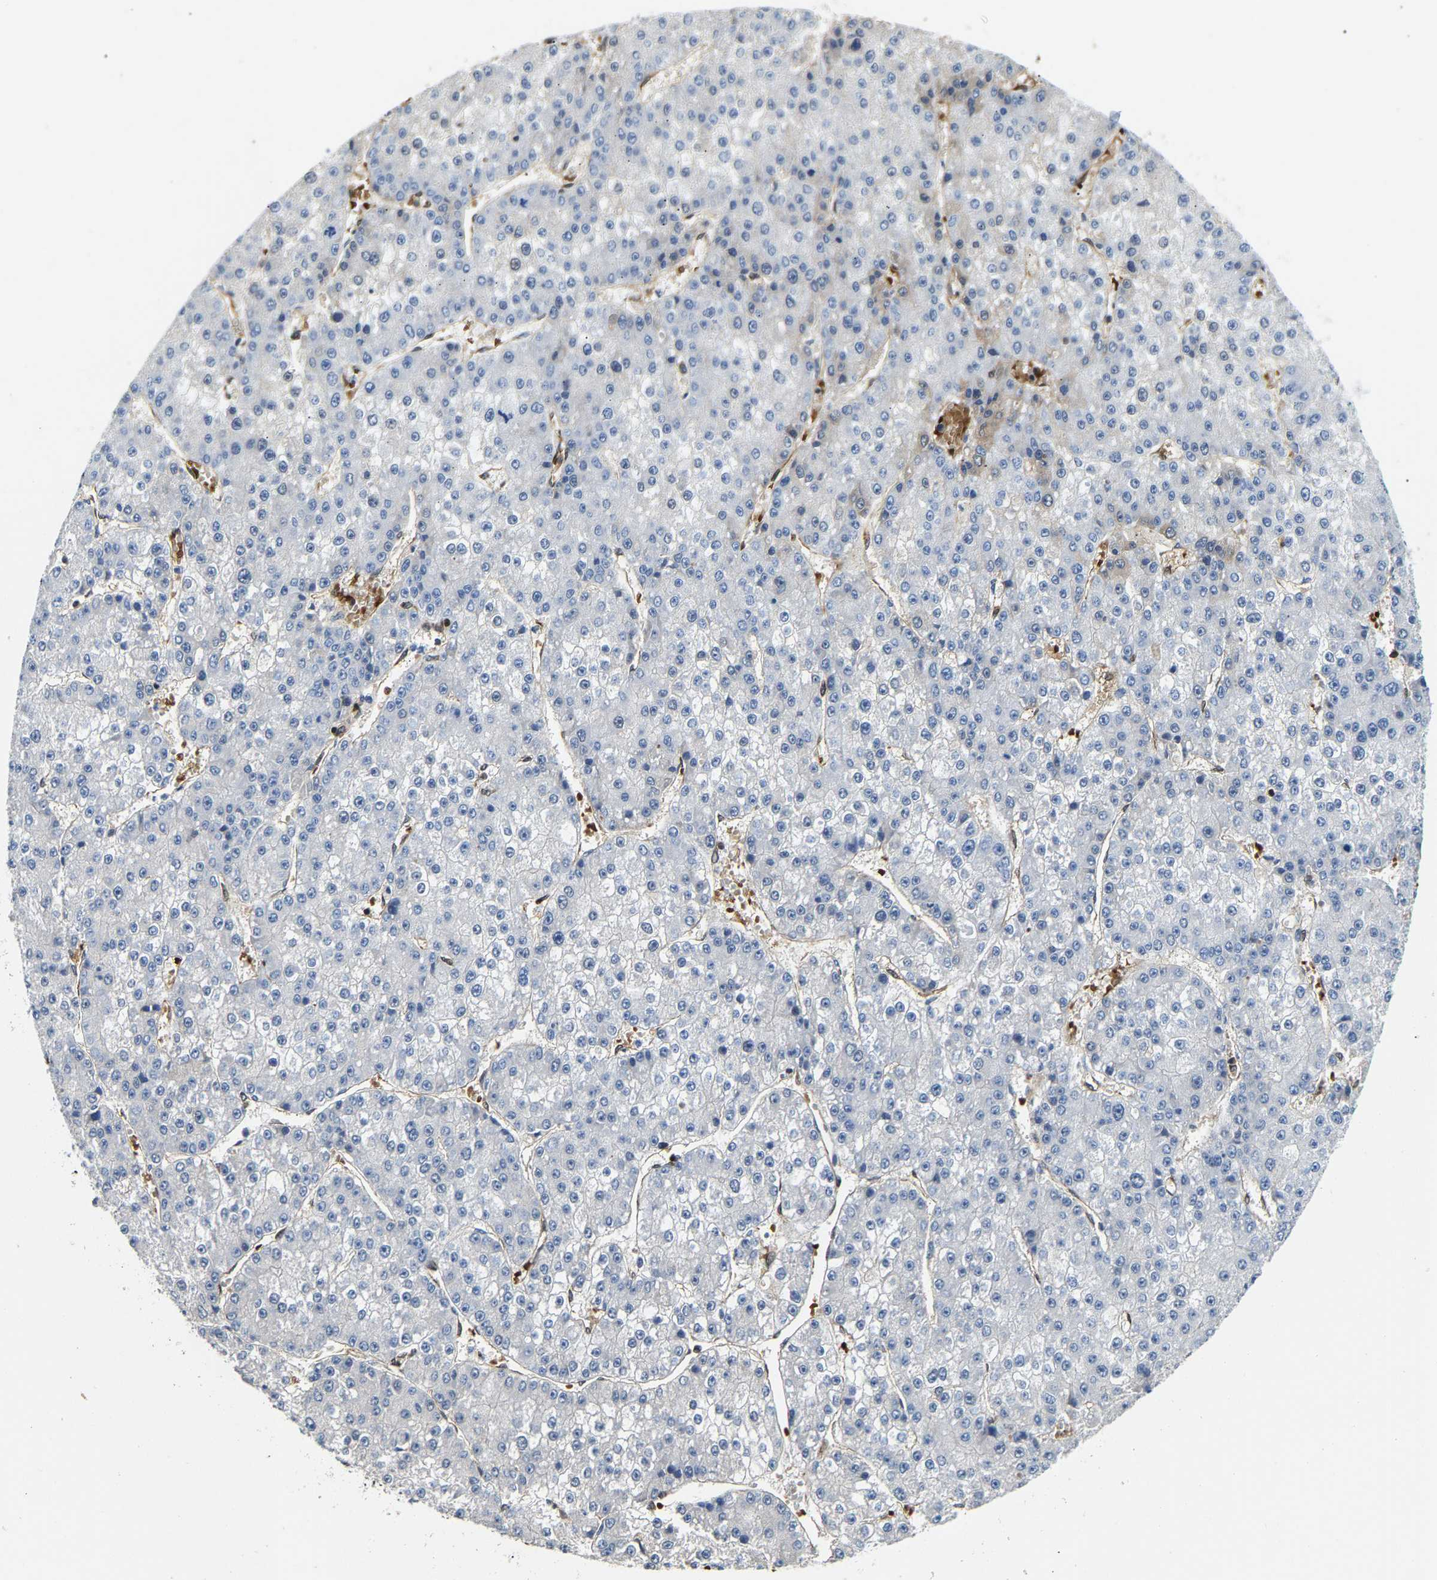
{"staining": {"intensity": "negative", "quantity": "none", "location": "none"}, "tissue": "liver cancer", "cell_type": "Tumor cells", "image_type": "cancer", "snomed": [{"axis": "morphology", "description": "Carcinoma, Hepatocellular, NOS"}, {"axis": "topography", "description": "Liver"}], "caption": "High power microscopy micrograph of an IHC histopathology image of liver hepatocellular carcinoma, revealing no significant positivity in tumor cells. (DAB (3,3'-diaminobenzidine) IHC, high magnification).", "gene": "GIMAP7", "patient": {"sex": "female", "age": 73}}